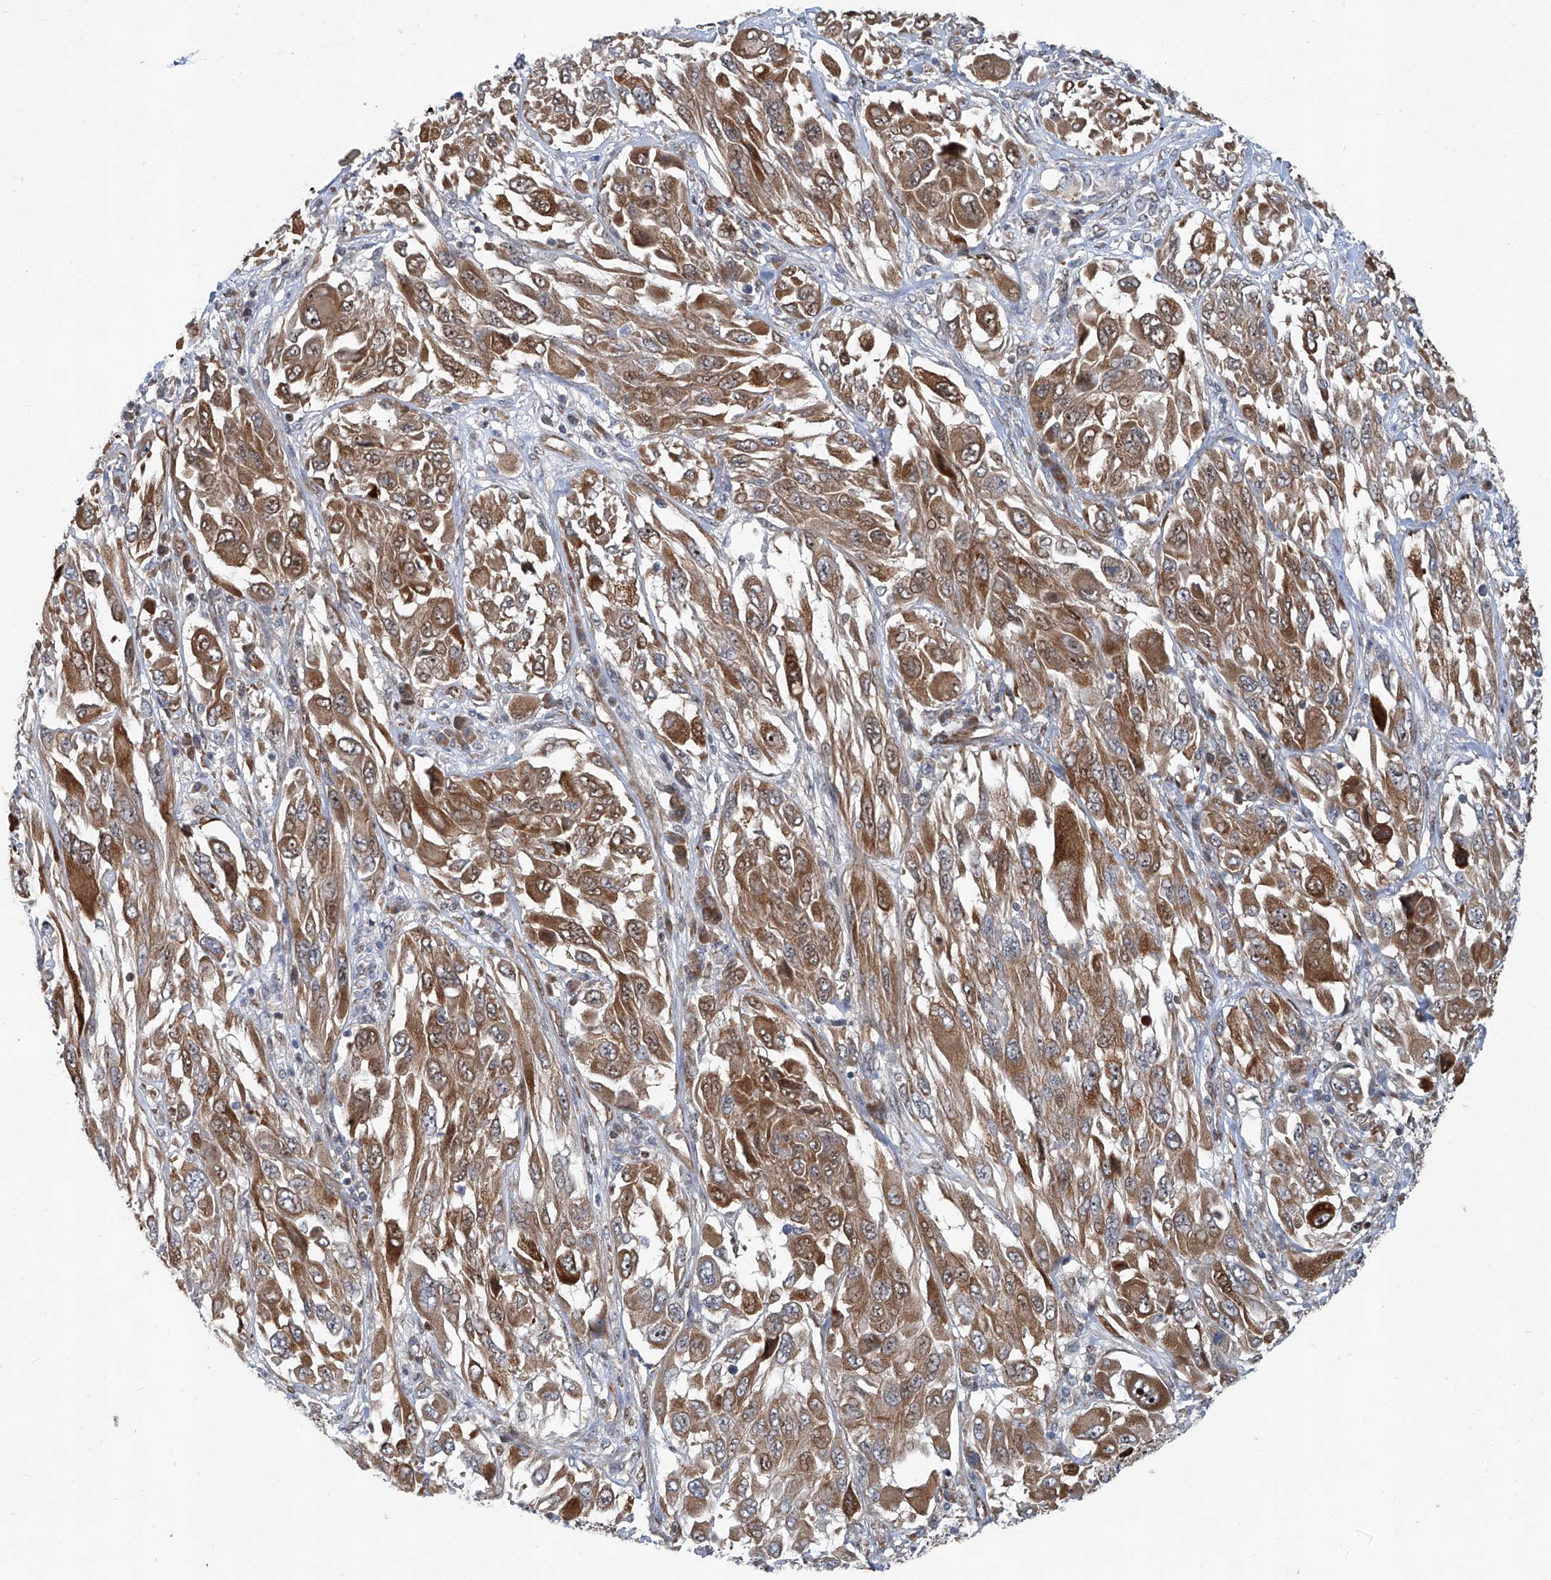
{"staining": {"intensity": "moderate", "quantity": ">75%", "location": "cytoplasmic/membranous"}, "tissue": "melanoma", "cell_type": "Tumor cells", "image_type": "cancer", "snomed": [{"axis": "morphology", "description": "Malignant melanoma, NOS"}, {"axis": "topography", "description": "Skin"}], "caption": "Protein staining displays moderate cytoplasmic/membranous staining in approximately >75% of tumor cells in melanoma. (Stains: DAB (3,3'-diaminobenzidine) in brown, nuclei in blue, Microscopy: brightfield microscopy at high magnification).", "gene": "GPR132", "patient": {"sex": "female", "age": 91}}